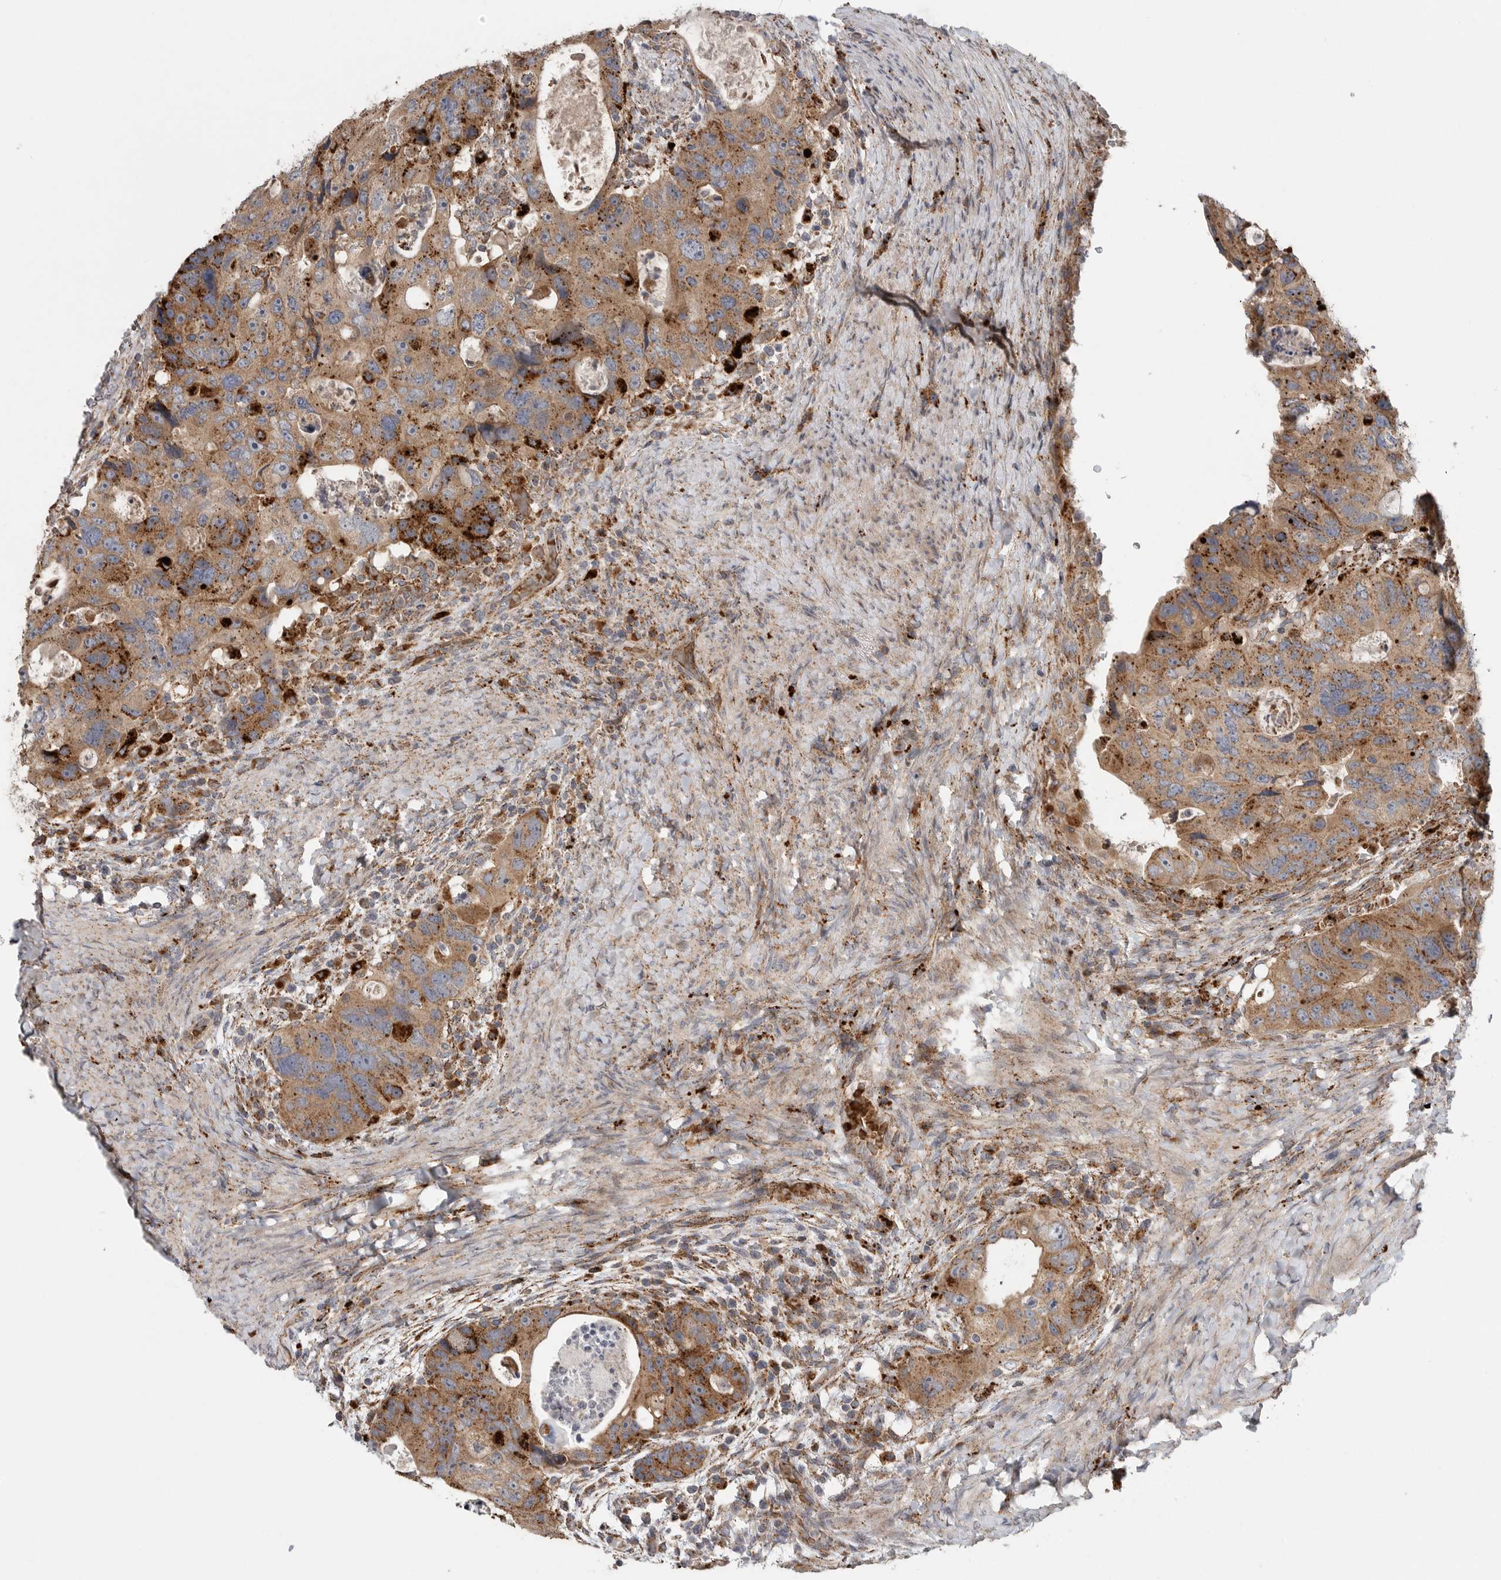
{"staining": {"intensity": "moderate", "quantity": ">75%", "location": "cytoplasmic/membranous"}, "tissue": "colorectal cancer", "cell_type": "Tumor cells", "image_type": "cancer", "snomed": [{"axis": "morphology", "description": "Adenocarcinoma, NOS"}, {"axis": "topography", "description": "Rectum"}], "caption": "A medium amount of moderate cytoplasmic/membranous staining is seen in approximately >75% of tumor cells in colorectal adenocarcinoma tissue.", "gene": "GALNS", "patient": {"sex": "male", "age": 59}}